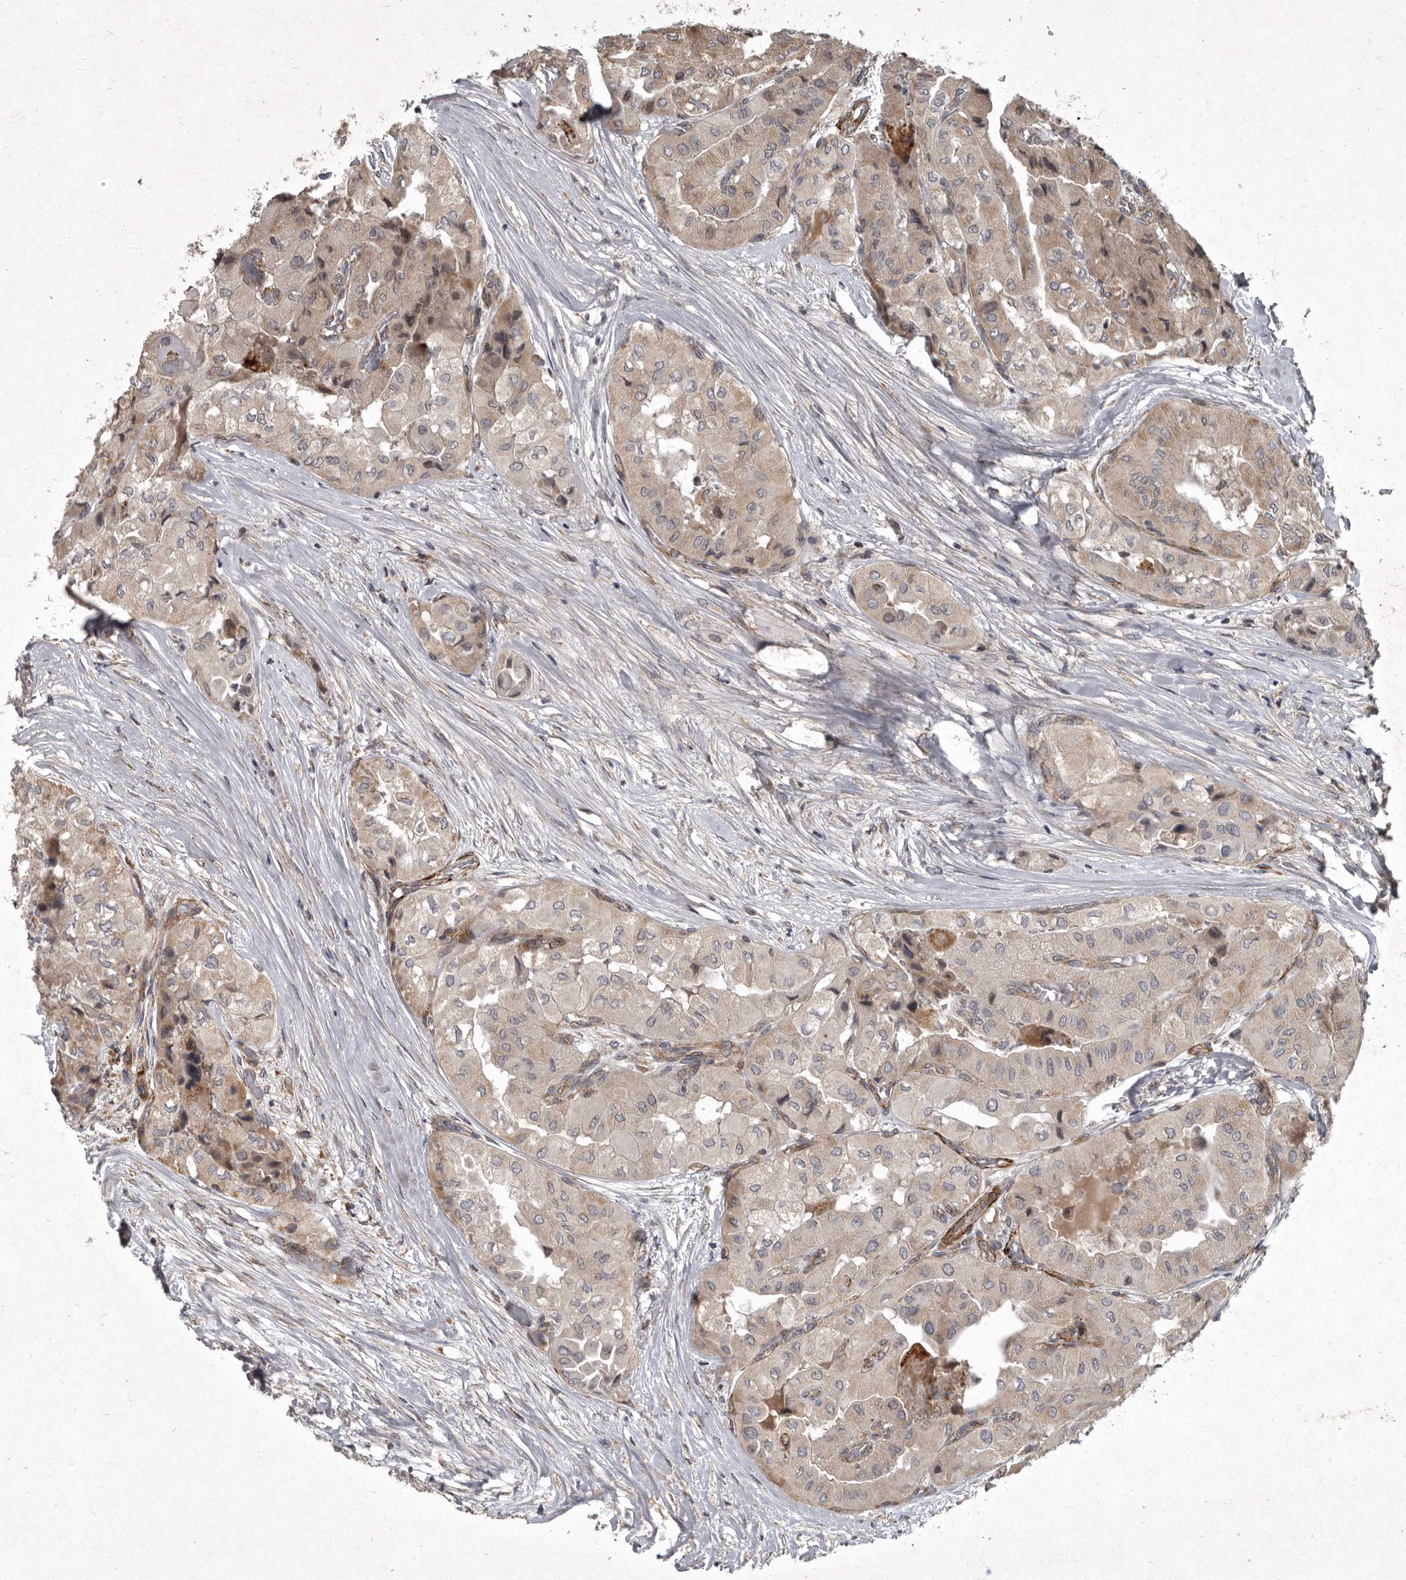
{"staining": {"intensity": "weak", "quantity": ">75%", "location": "cytoplasmic/membranous"}, "tissue": "thyroid cancer", "cell_type": "Tumor cells", "image_type": "cancer", "snomed": [{"axis": "morphology", "description": "Papillary adenocarcinoma, NOS"}, {"axis": "topography", "description": "Thyroid gland"}], "caption": "Approximately >75% of tumor cells in thyroid papillary adenocarcinoma demonstrate weak cytoplasmic/membranous protein staining as visualized by brown immunohistochemical staining.", "gene": "MRPS15", "patient": {"sex": "female", "age": 59}}